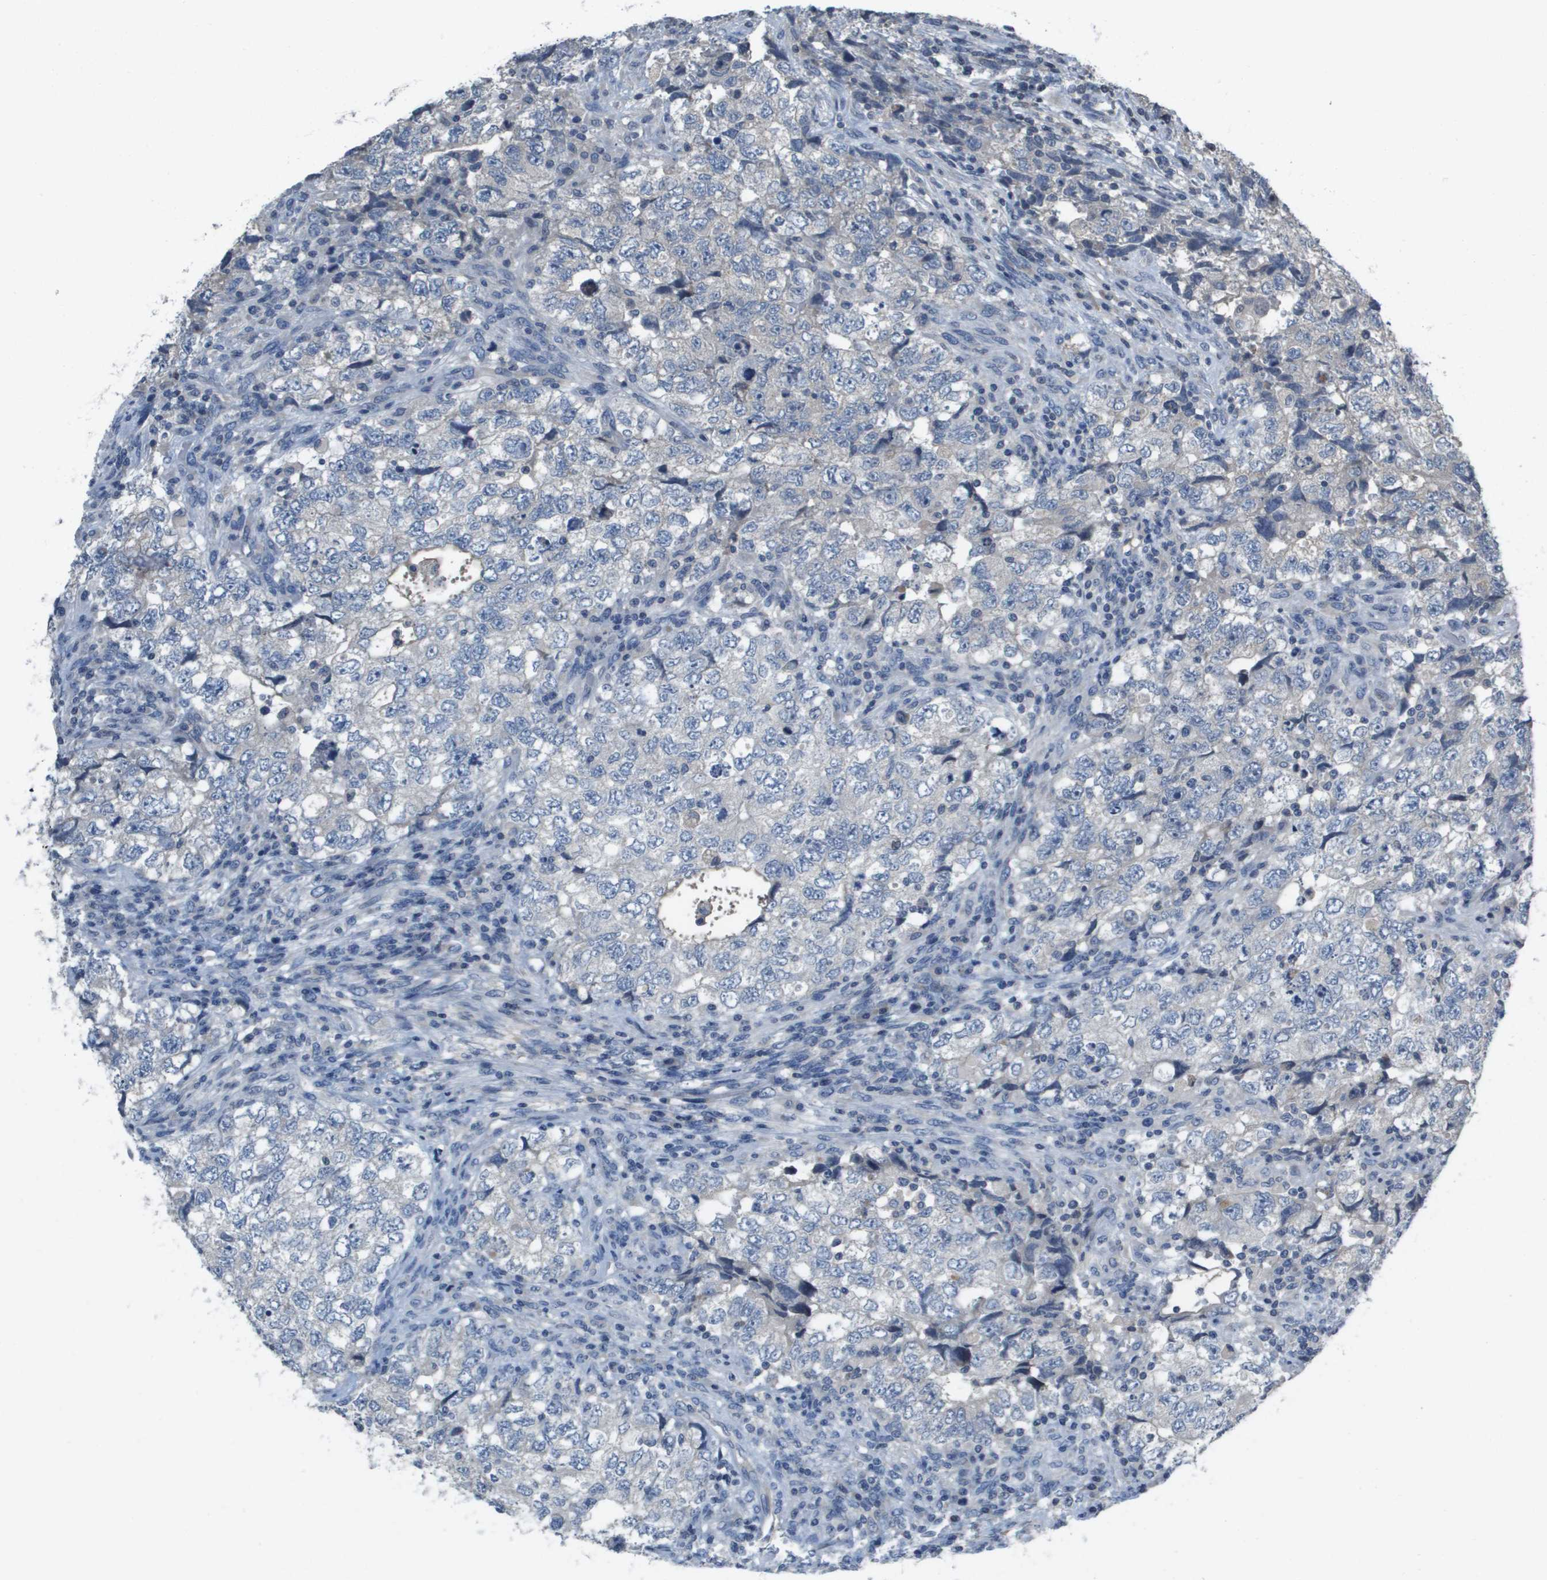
{"staining": {"intensity": "negative", "quantity": "none", "location": "none"}, "tissue": "testis cancer", "cell_type": "Tumor cells", "image_type": "cancer", "snomed": [{"axis": "morphology", "description": "Carcinoma, Embryonal, NOS"}, {"axis": "topography", "description": "Testis"}], "caption": "High power microscopy image of an IHC photomicrograph of testis embryonal carcinoma, revealing no significant expression in tumor cells. (DAB immunohistochemistry, high magnification).", "gene": "CAPN11", "patient": {"sex": "male", "age": 36}}